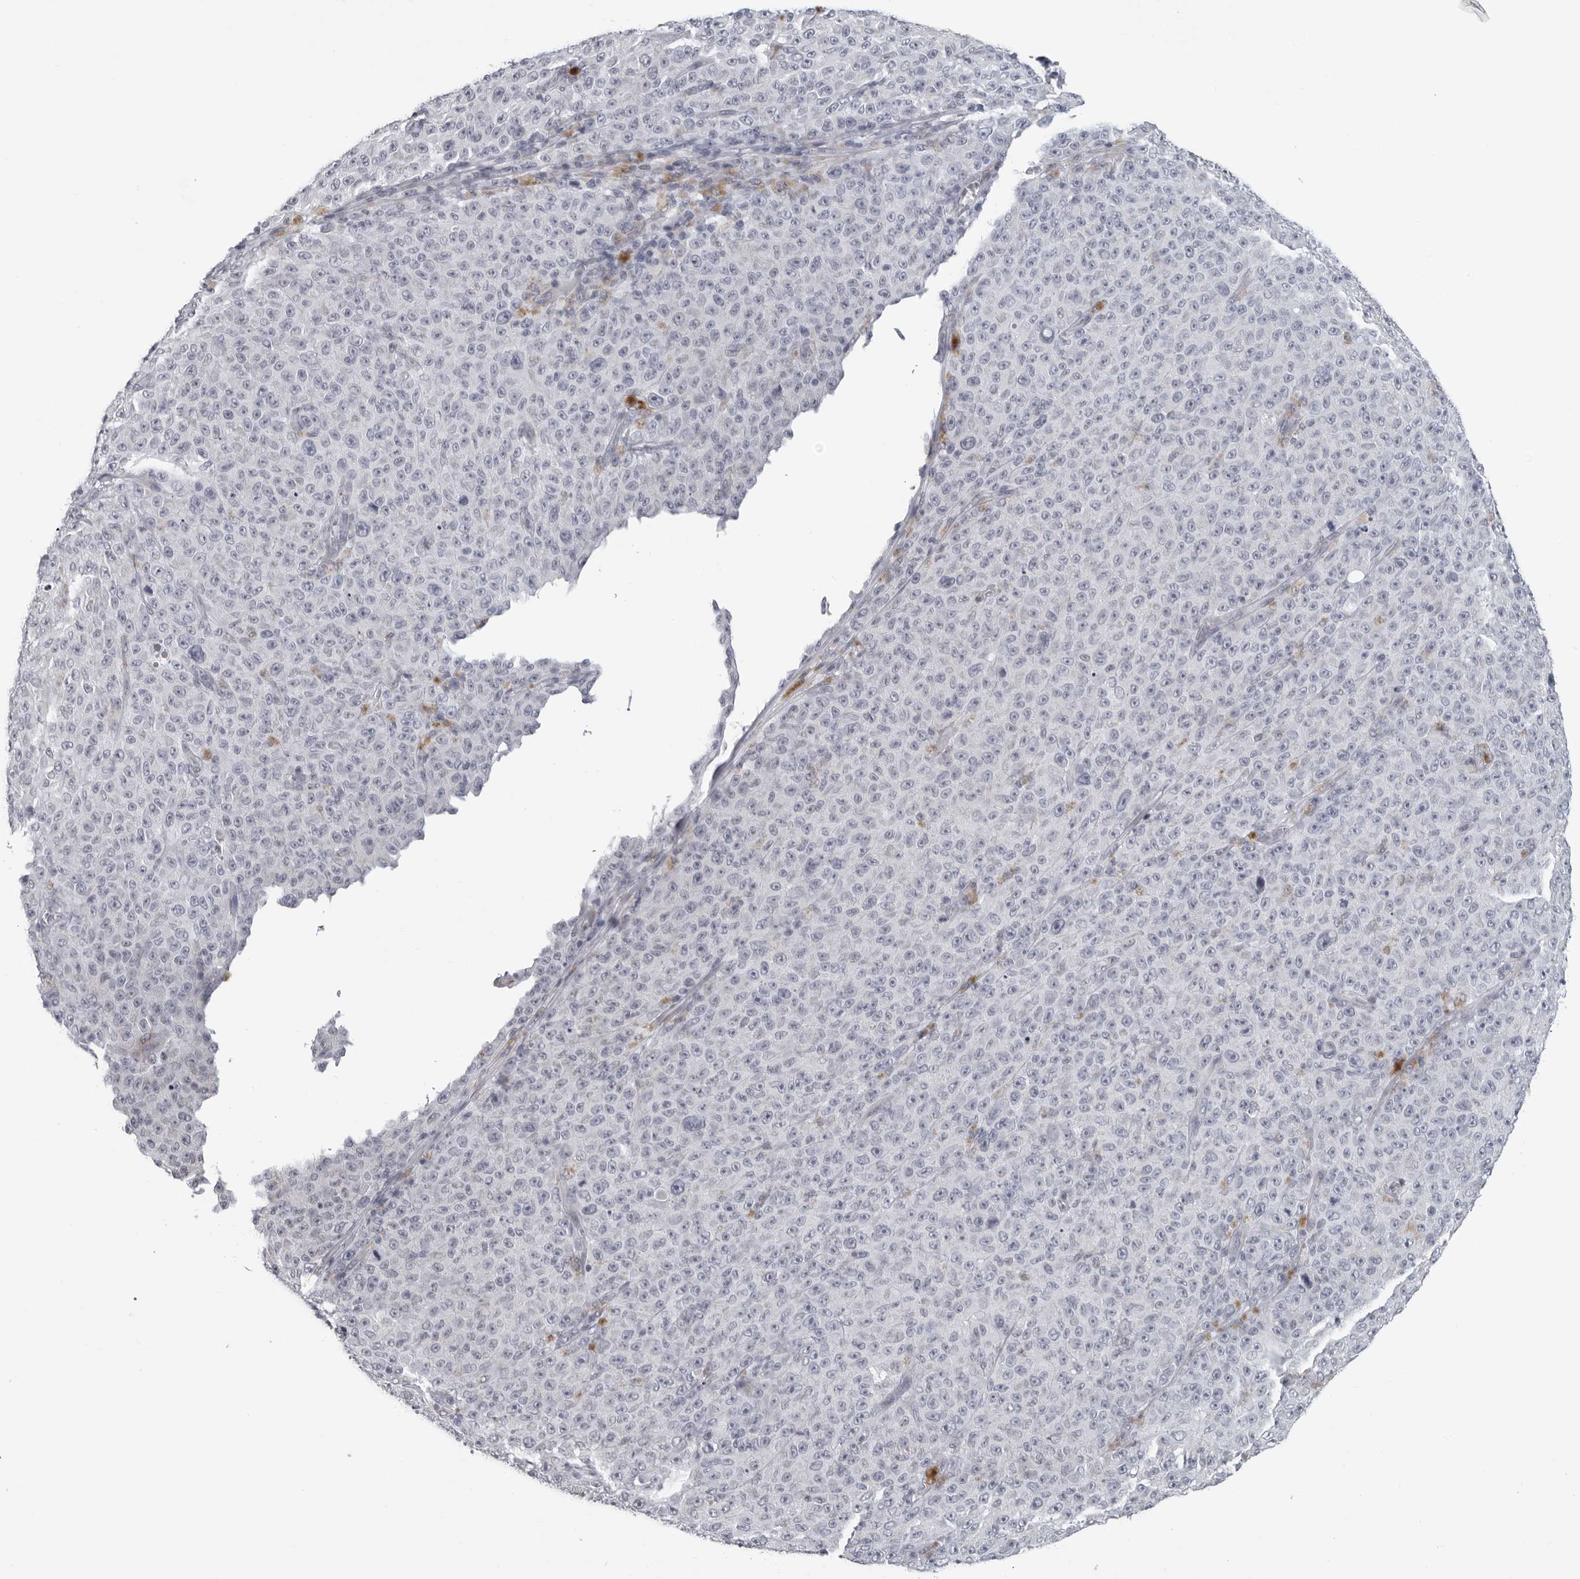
{"staining": {"intensity": "negative", "quantity": "none", "location": "none"}, "tissue": "melanoma", "cell_type": "Tumor cells", "image_type": "cancer", "snomed": [{"axis": "morphology", "description": "Malignant melanoma, NOS"}, {"axis": "topography", "description": "Skin"}], "caption": "Protein analysis of melanoma shows no significant expression in tumor cells. (DAB (3,3'-diaminobenzidine) immunohistochemistry (IHC), high magnification).", "gene": "OPLAH", "patient": {"sex": "female", "age": 82}}